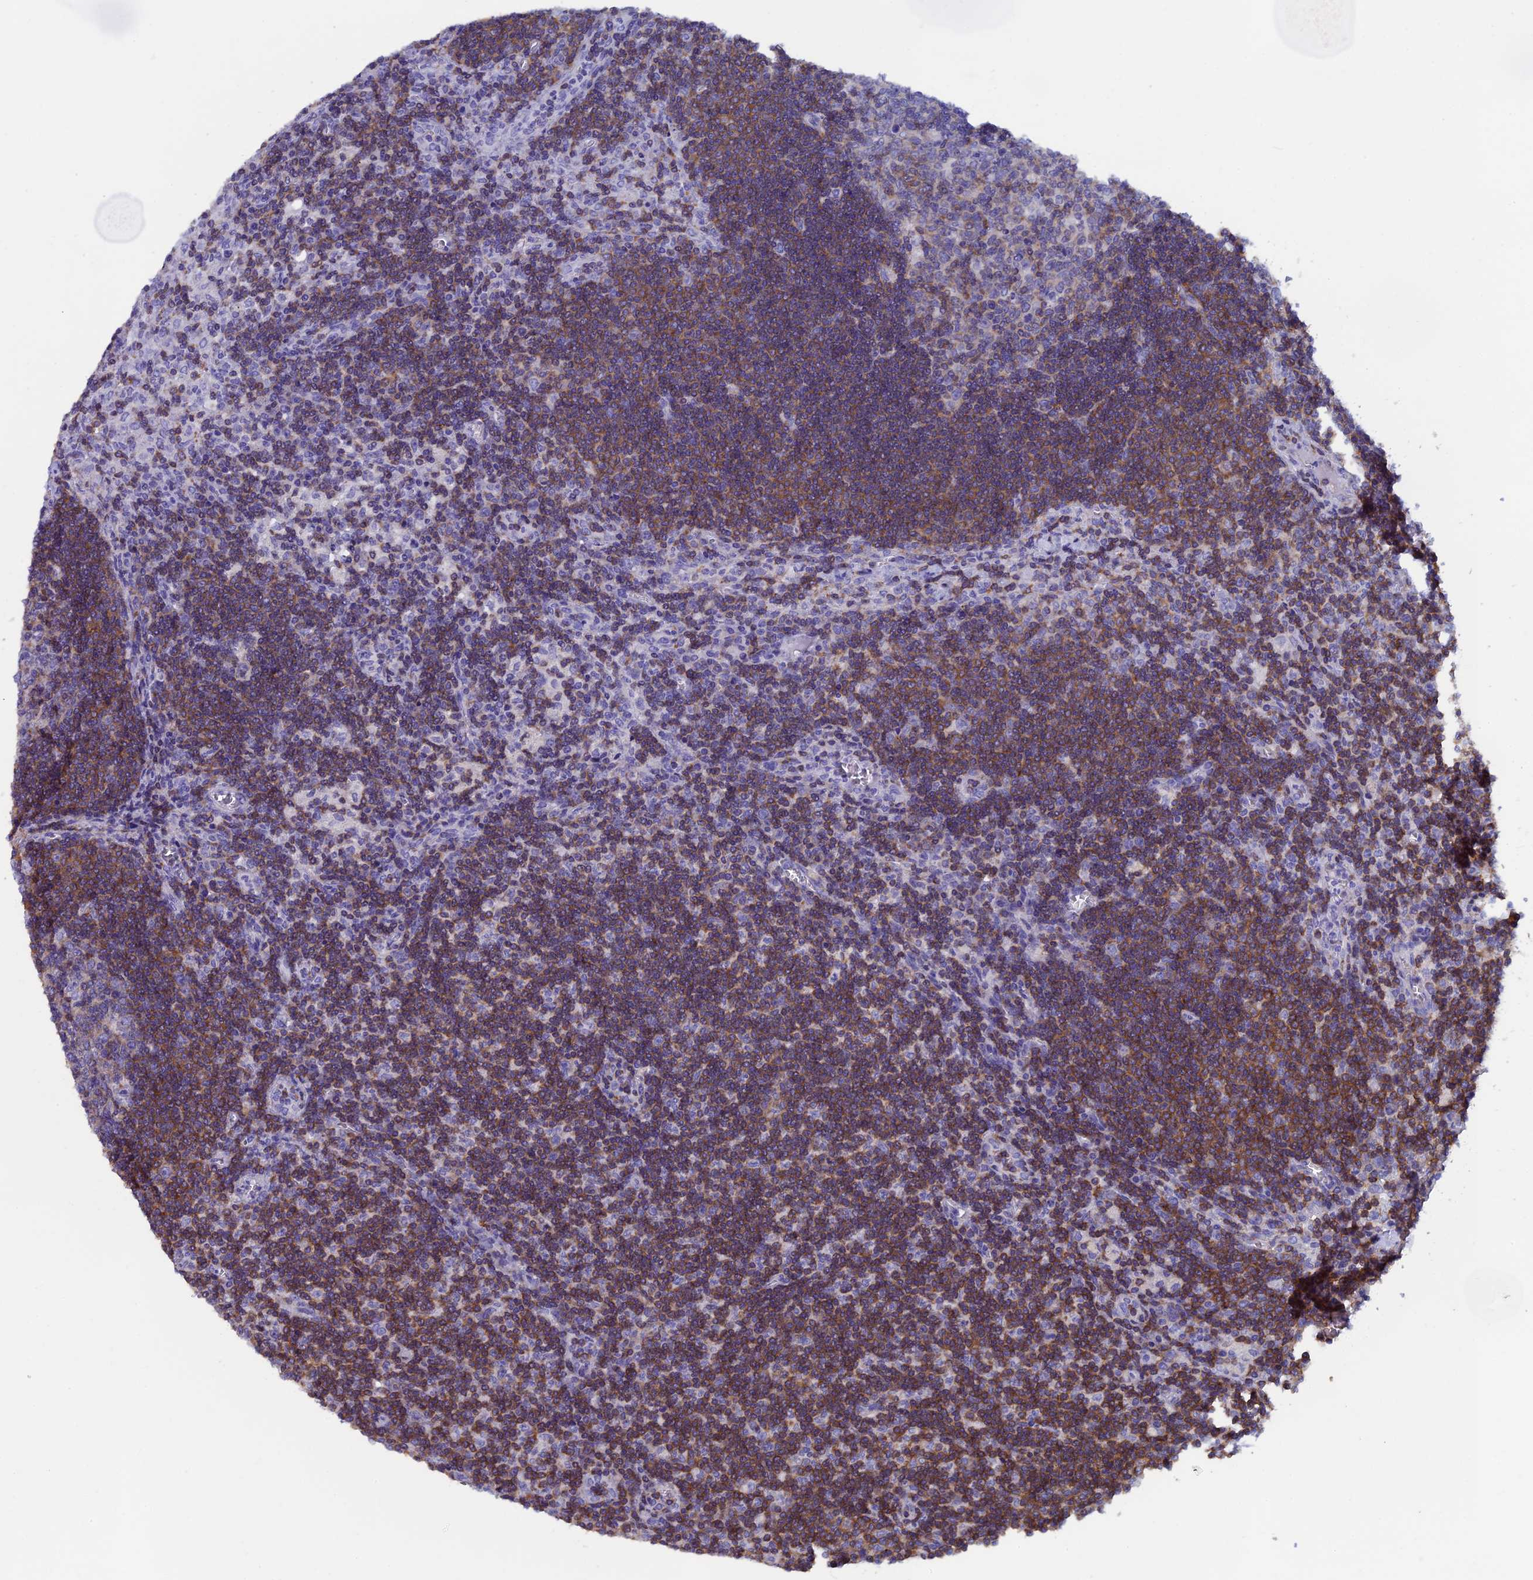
{"staining": {"intensity": "weak", "quantity": "25%-75%", "location": "cytoplasmic/membranous"}, "tissue": "lymph node", "cell_type": "Germinal center cells", "image_type": "normal", "snomed": [{"axis": "morphology", "description": "Normal tissue, NOS"}, {"axis": "topography", "description": "Lymph node"}], "caption": "About 25%-75% of germinal center cells in normal human lymph node exhibit weak cytoplasmic/membranous protein expression as visualized by brown immunohistochemical staining.", "gene": "SEPTIN1", "patient": {"sex": "male", "age": 58}}